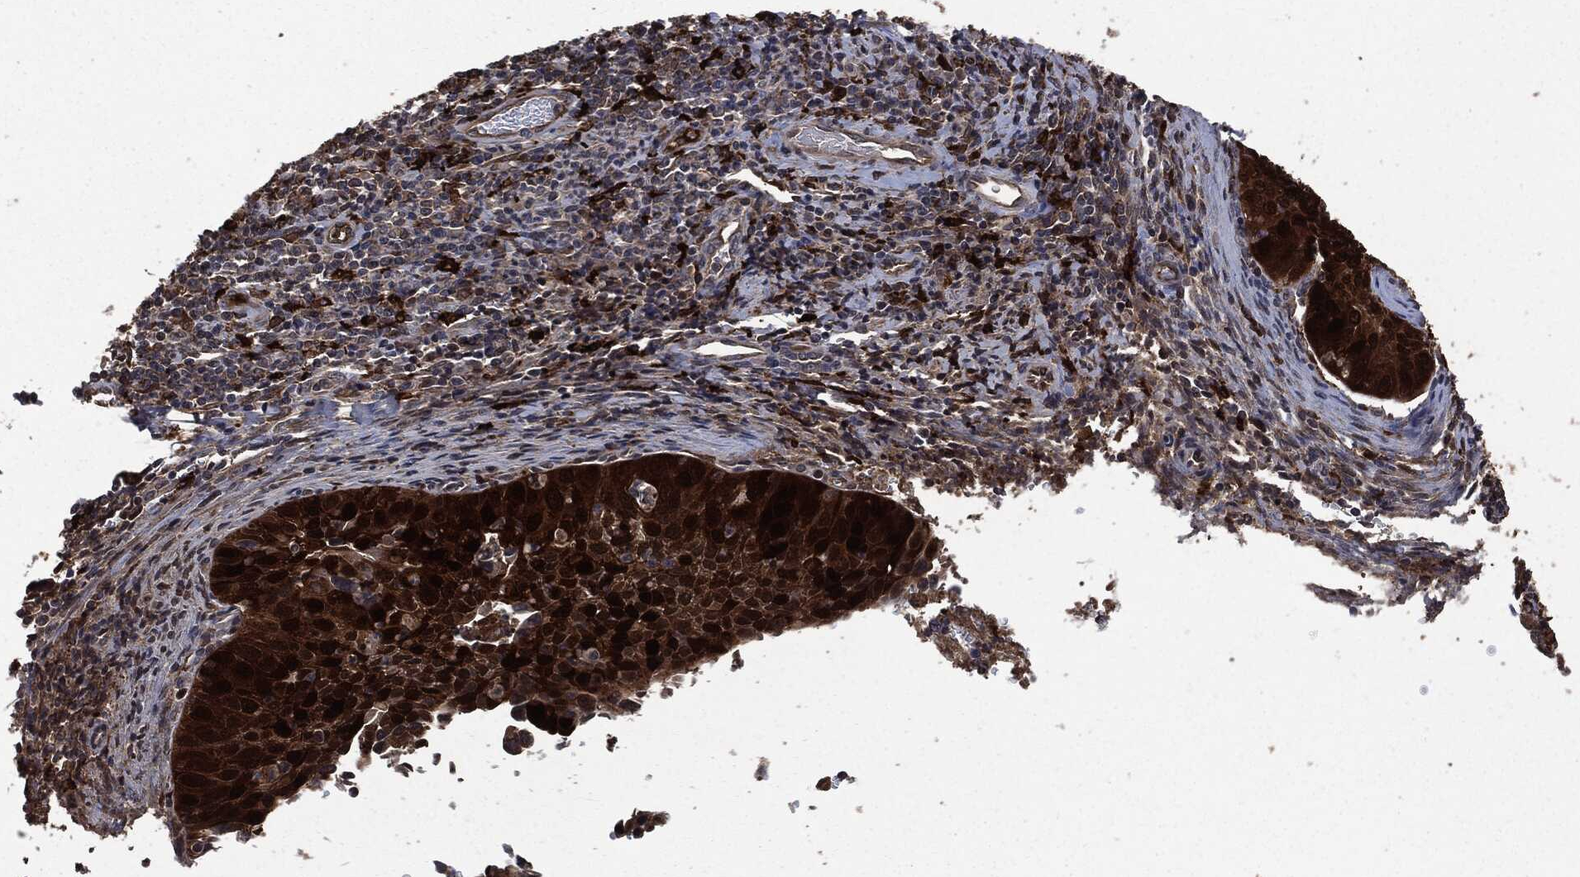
{"staining": {"intensity": "strong", "quantity": ">75%", "location": "cytoplasmic/membranous,nuclear"}, "tissue": "cervical cancer", "cell_type": "Tumor cells", "image_type": "cancer", "snomed": [{"axis": "morphology", "description": "Squamous cell carcinoma, NOS"}, {"axis": "topography", "description": "Cervix"}], "caption": "This image reveals squamous cell carcinoma (cervical) stained with IHC to label a protein in brown. The cytoplasmic/membranous and nuclear of tumor cells show strong positivity for the protein. Nuclei are counter-stained blue.", "gene": "CRABP2", "patient": {"sex": "female", "age": 26}}